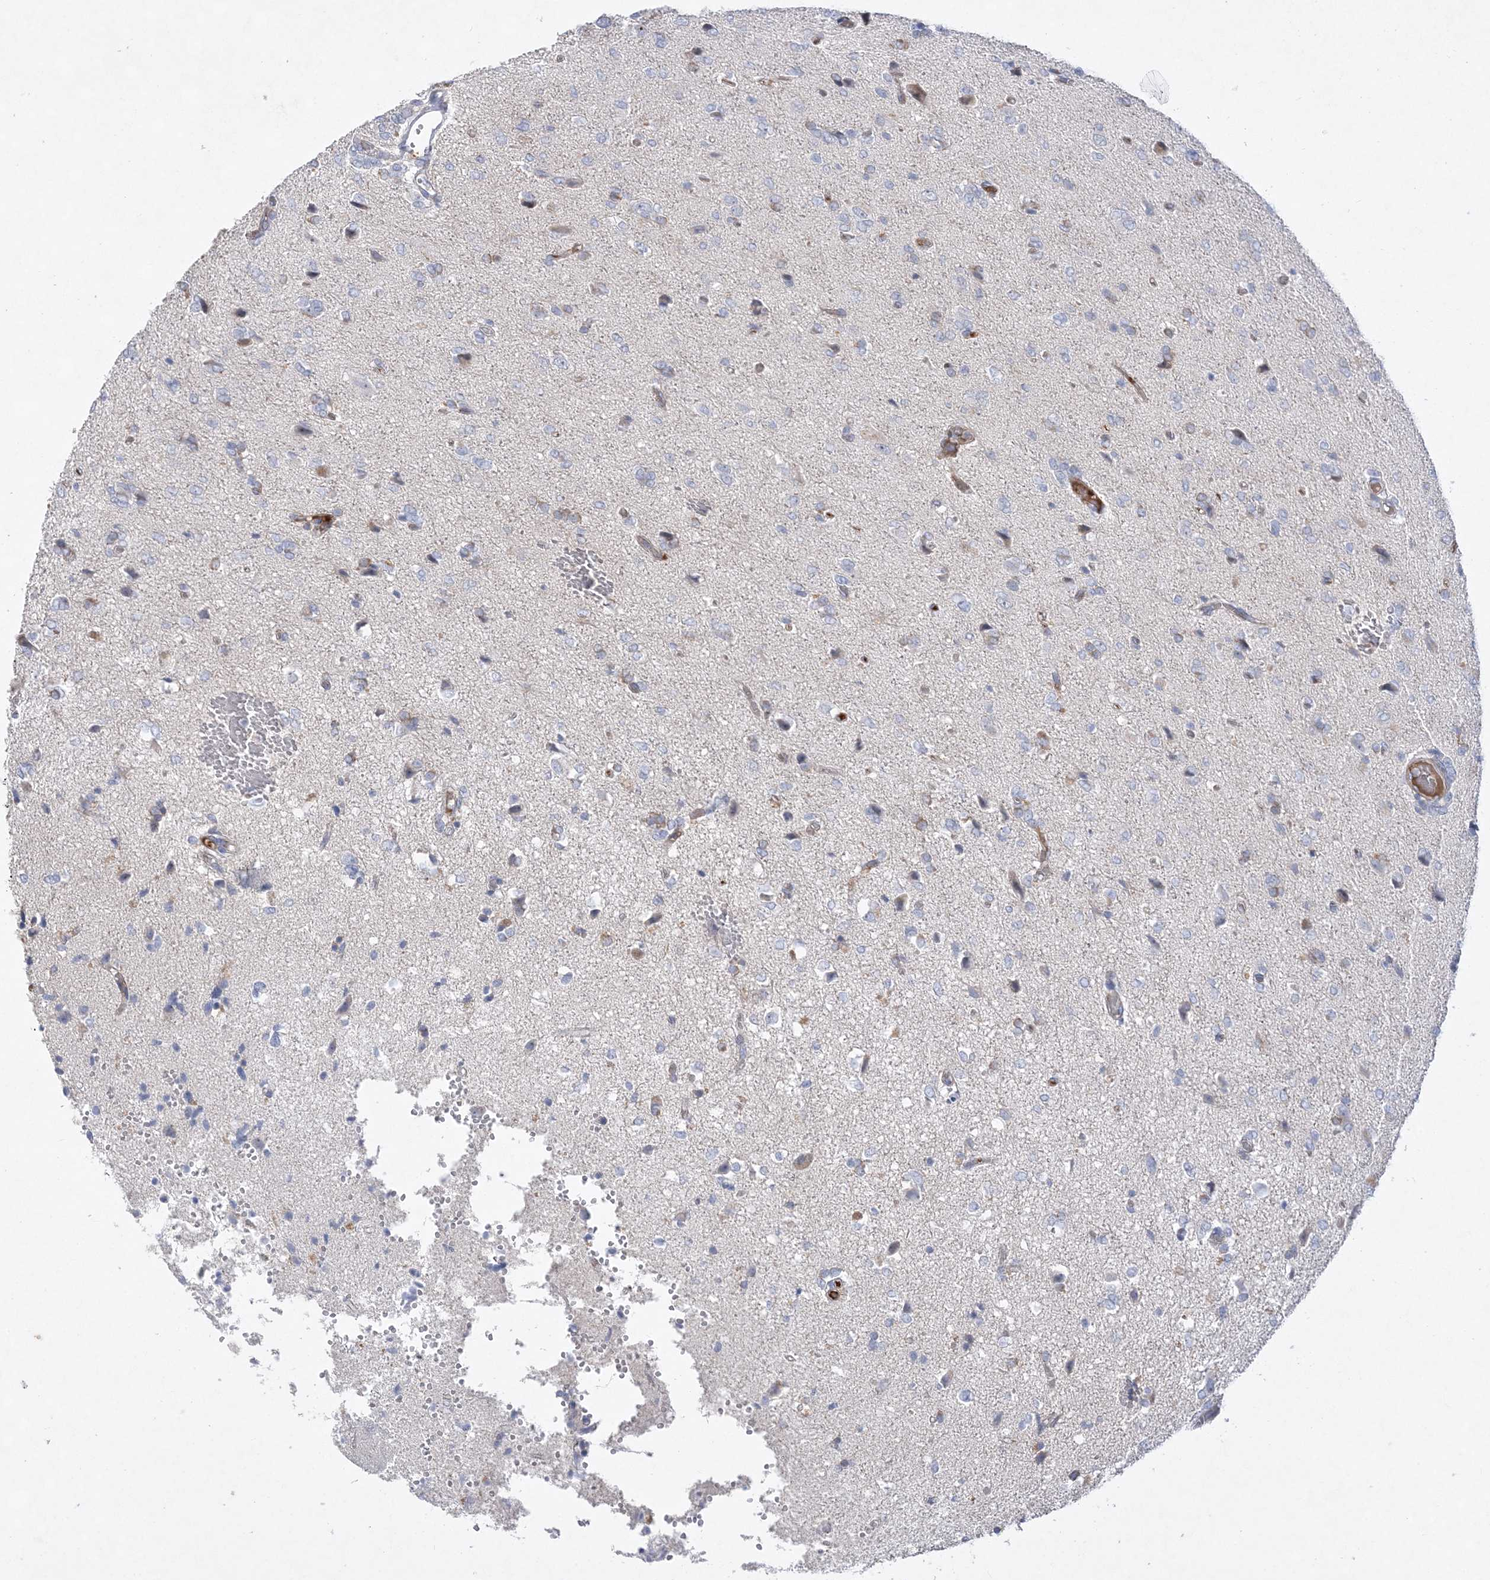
{"staining": {"intensity": "negative", "quantity": "none", "location": "none"}, "tissue": "glioma", "cell_type": "Tumor cells", "image_type": "cancer", "snomed": [{"axis": "morphology", "description": "Glioma, malignant, High grade"}, {"axis": "topography", "description": "Brain"}], "caption": "Tumor cells are negative for protein expression in human malignant high-grade glioma.", "gene": "TMEM132B", "patient": {"sex": "female", "age": 59}}